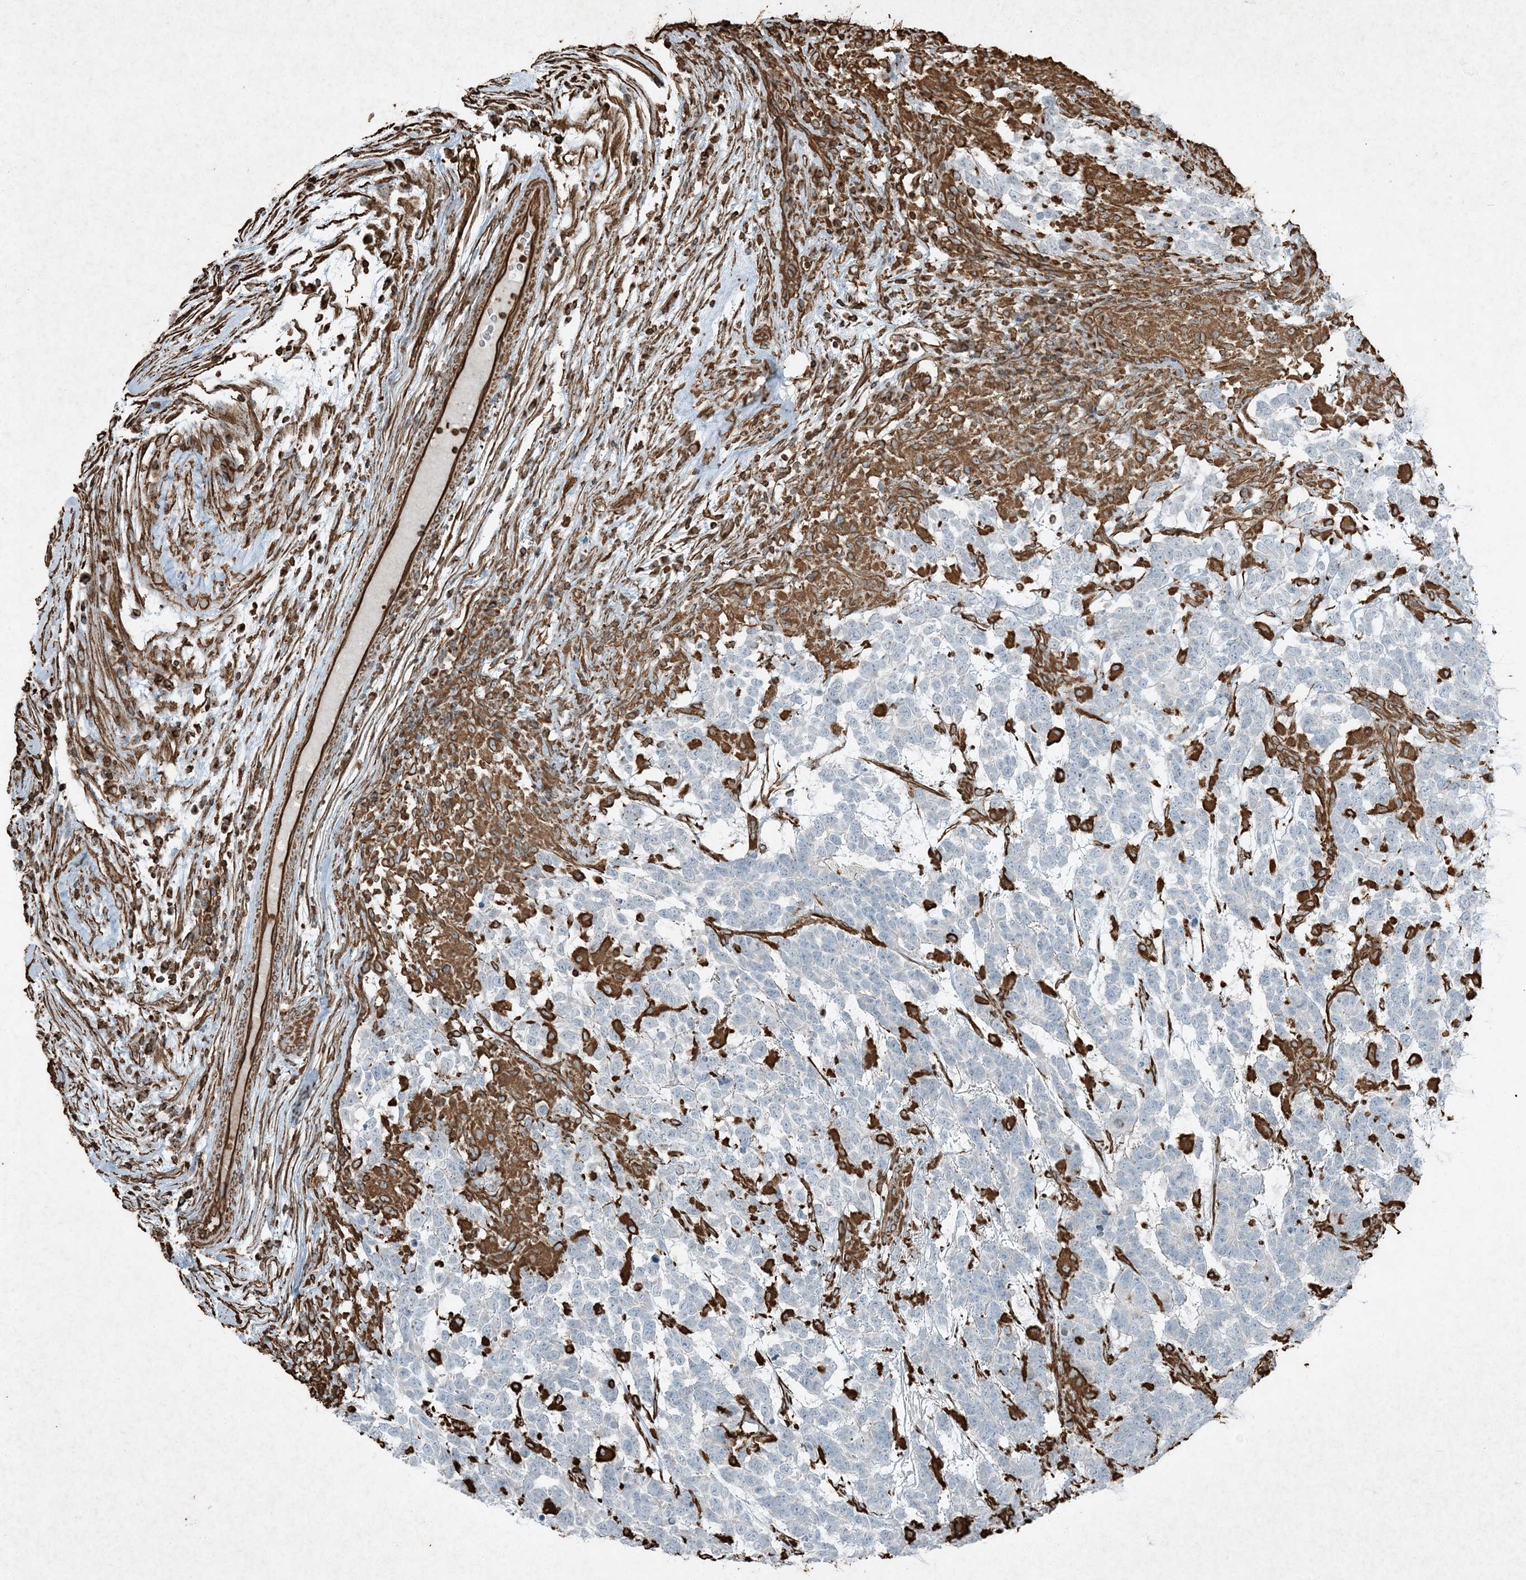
{"staining": {"intensity": "negative", "quantity": "none", "location": "none"}, "tissue": "testis cancer", "cell_type": "Tumor cells", "image_type": "cancer", "snomed": [{"axis": "morphology", "description": "Carcinoma, Embryonal, NOS"}, {"axis": "topography", "description": "Testis"}], "caption": "High power microscopy photomicrograph of an immunohistochemistry (IHC) image of testis cancer, revealing no significant expression in tumor cells.", "gene": "RYK", "patient": {"sex": "male", "age": 26}}